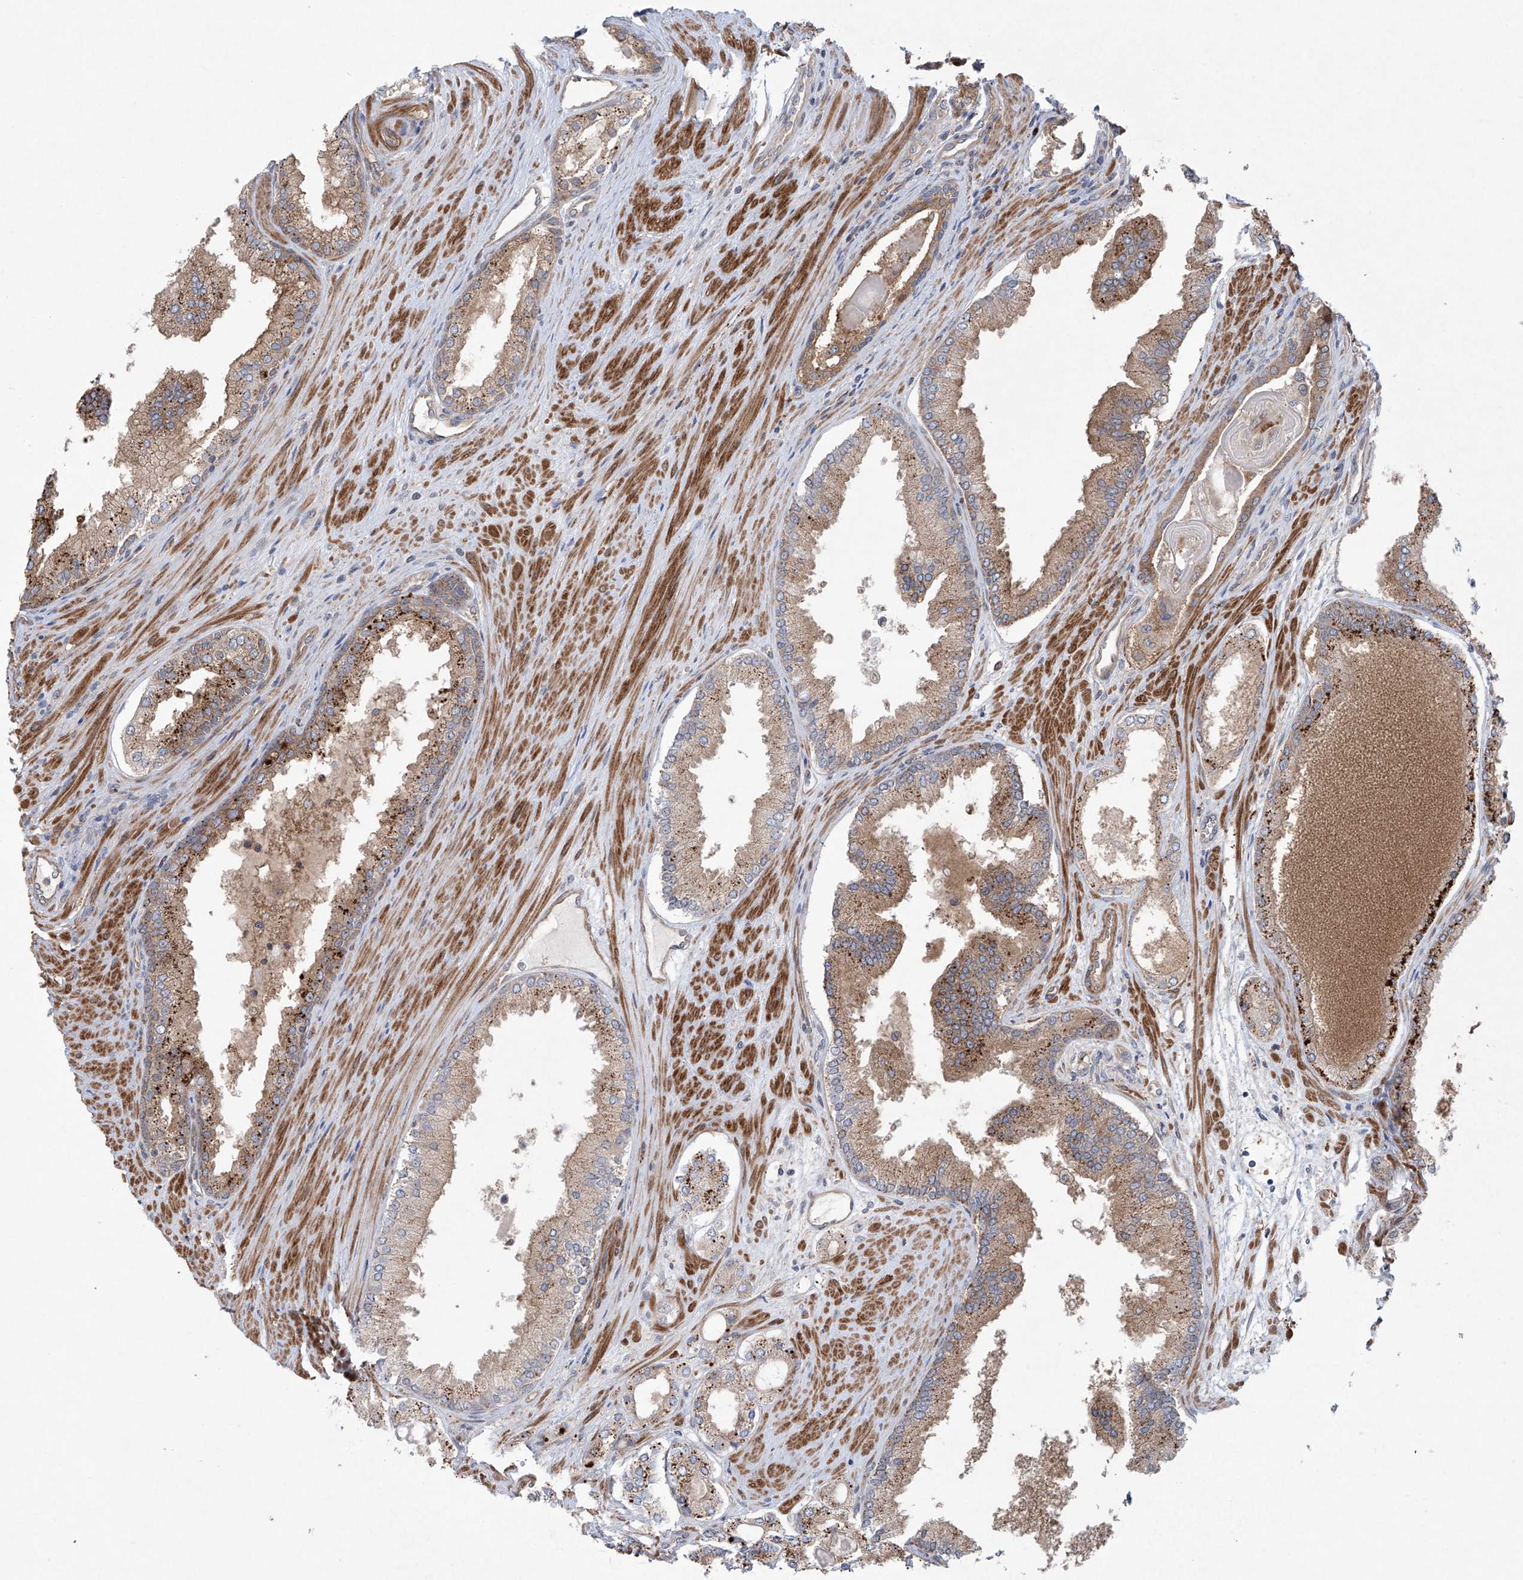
{"staining": {"intensity": "strong", "quantity": "25%-75%", "location": "cytoplasmic/membranous"}, "tissue": "prostate cancer", "cell_type": "Tumor cells", "image_type": "cancer", "snomed": [{"axis": "morphology", "description": "Adenocarcinoma, High grade"}, {"axis": "topography", "description": "Prostate"}], "caption": "Strong cytoplasmic/membranous protein expression is identified in approximately 25%-75% of tumor cells in prostate cancer (adenocarcinoma (high-grade)).", "gene": "KLC4", "patient": {"sex": "male", "age": 60}}